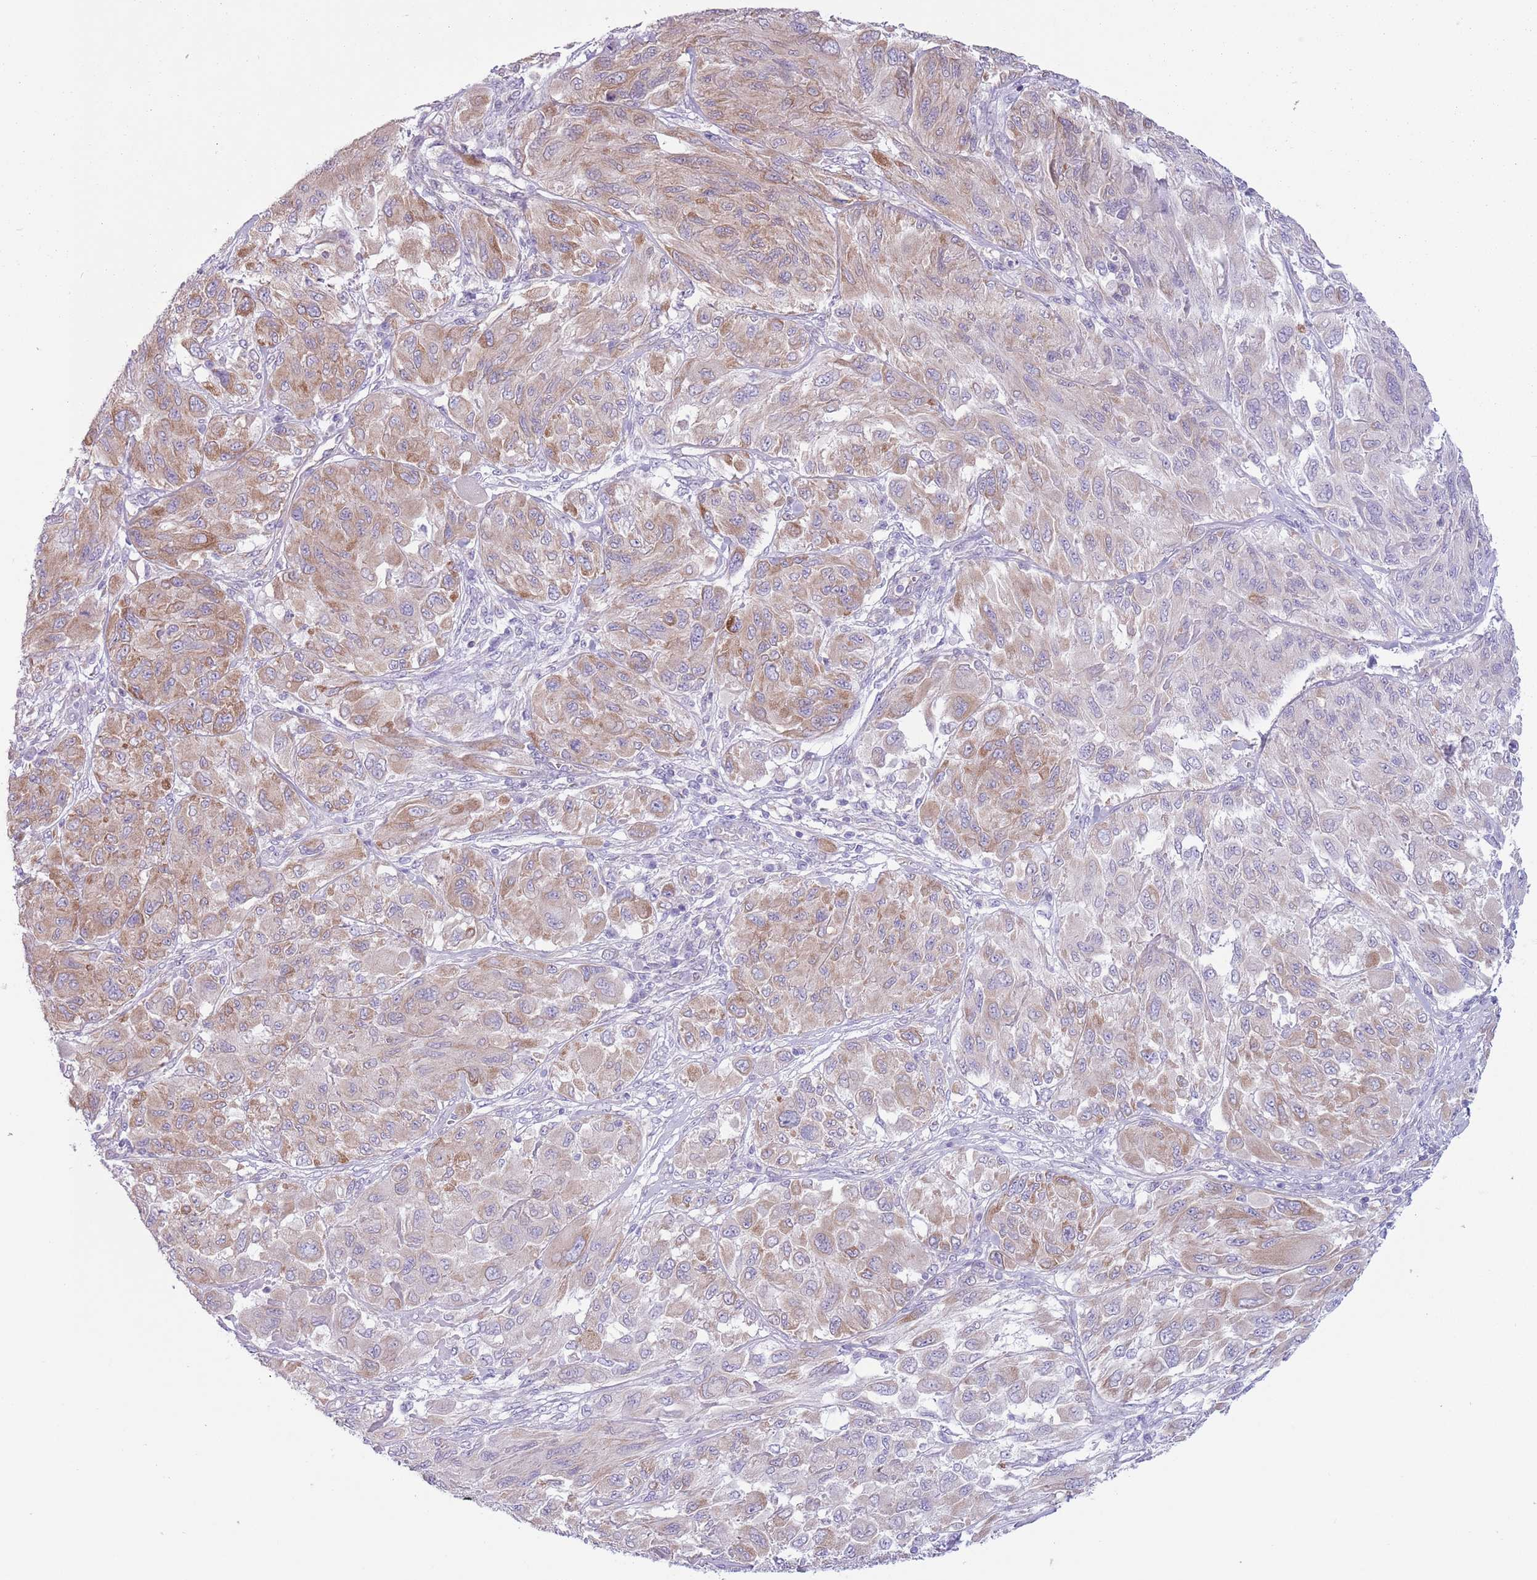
{"staining": {"intensity": "moderate", "quantity": "25%-75%", "location": "cytoplasmic/membranous"}, "tissue": "melanoma", "cell_type": "Tumor cells", "image_type": "cancer", "snomed": [{"axis": "morphology", "description": "Malignant melanoma, NOS"}, {"axis": "topography", "description": "Skin"}], "caption": "High-magnification brightfield microscopy of malignant melanoma stained with DAB (3,3'-diaminobenzidine) (brown) and counterstained with hematoxylin (blue). tumor cells exhibit moderate cytoplasmic/membranous expression is seen in about25%-75% of cells.", "gene": "RBP3", "patient": {"sex": "female", "age": 91}}